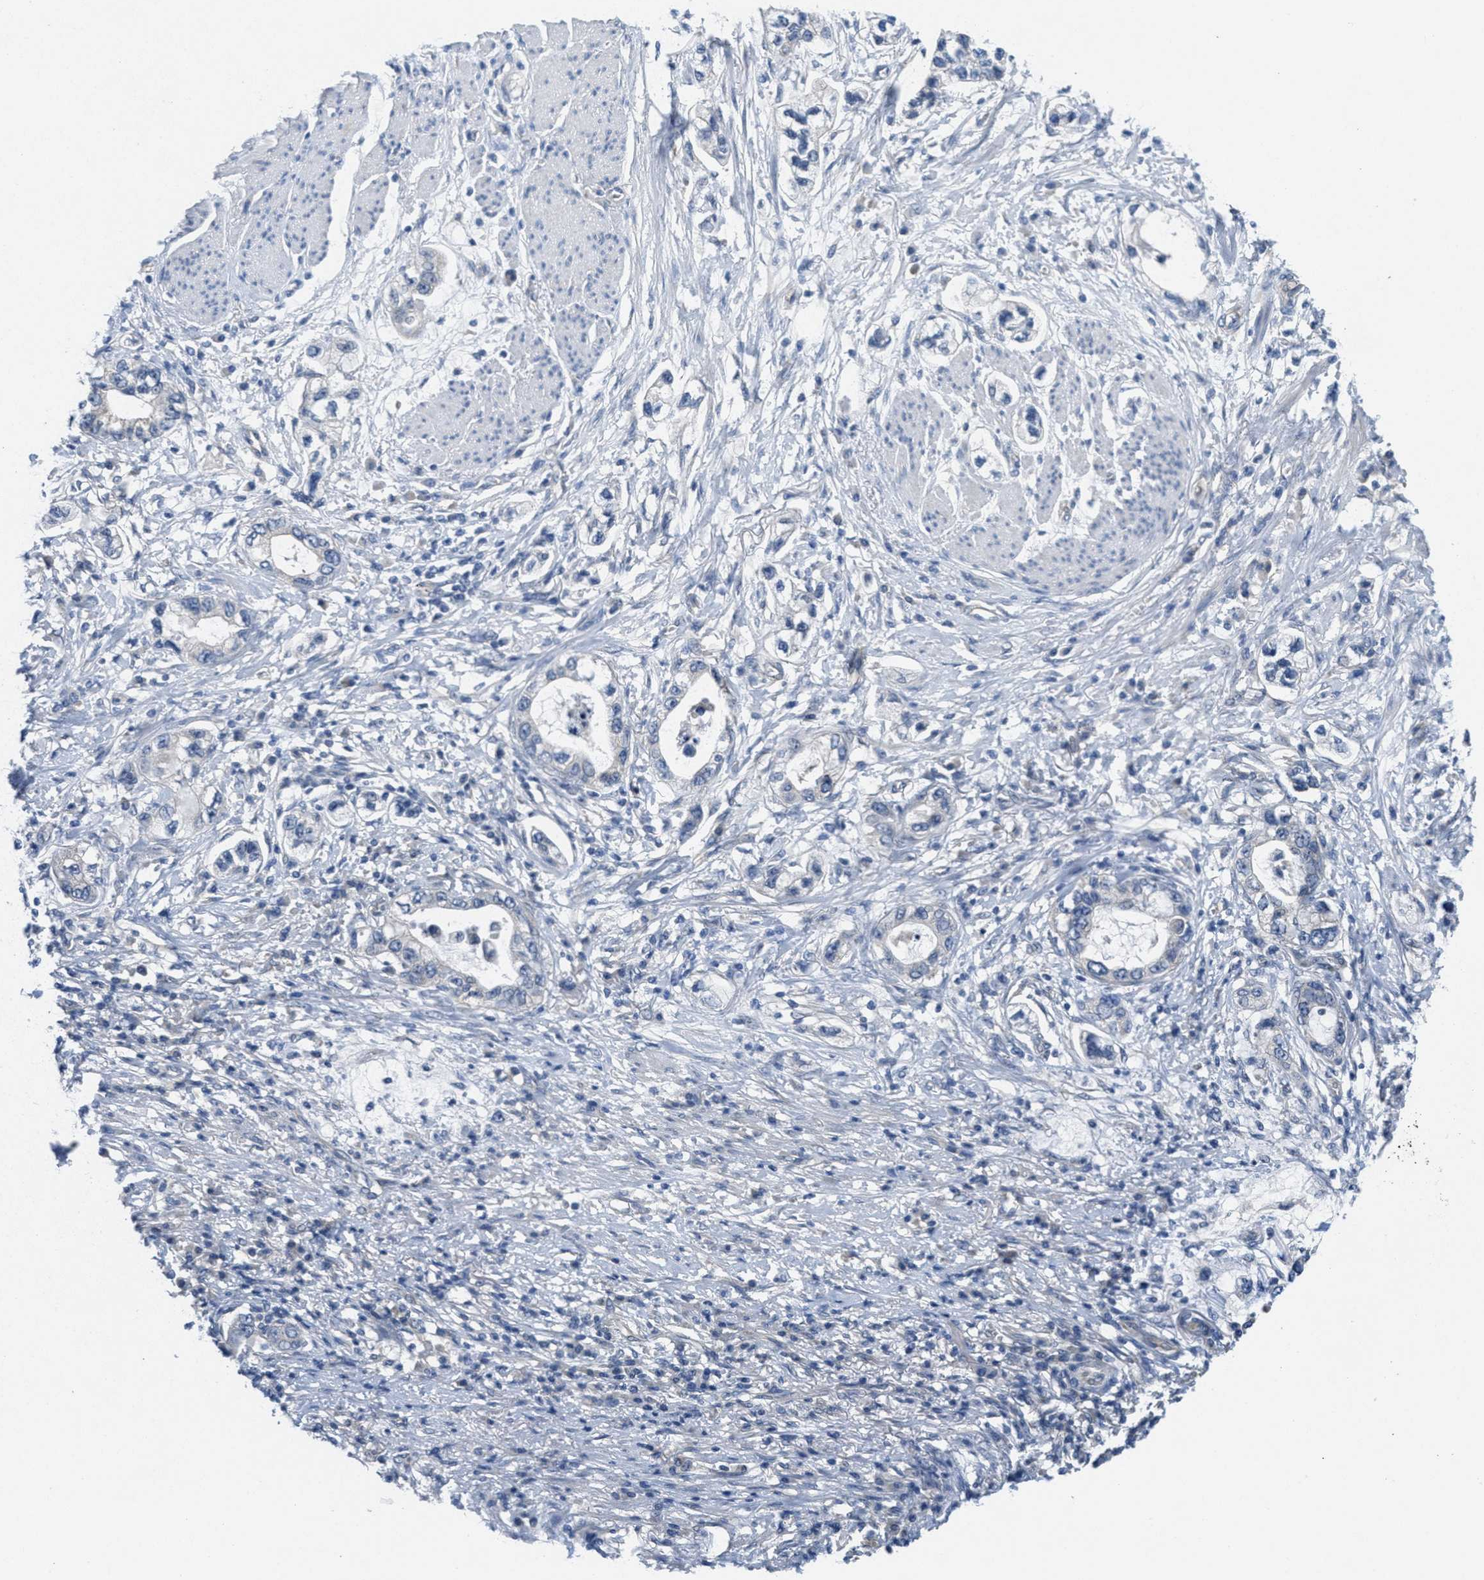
{"staining": {"intensity": "weak", "quantity": "<25%", "location": "cytoplasmic/membranous"}, "tissue": "stomach cancer", "cell_type": "Tumor cells", "image_type": "cancer", "snomed": [{"axis": "morphology", "description": "Adenocarcinoma, NOS"}, {"axis": "topography", "description": "Stomach, lower"}], "caption": "The immunohistochemistry (IHC) image has no significant staining in tumor cells of adenocarcinoma (stomach) tissue.", "gene": "ZFYVE9", "patient": {"sex": "female", "age": 93}}